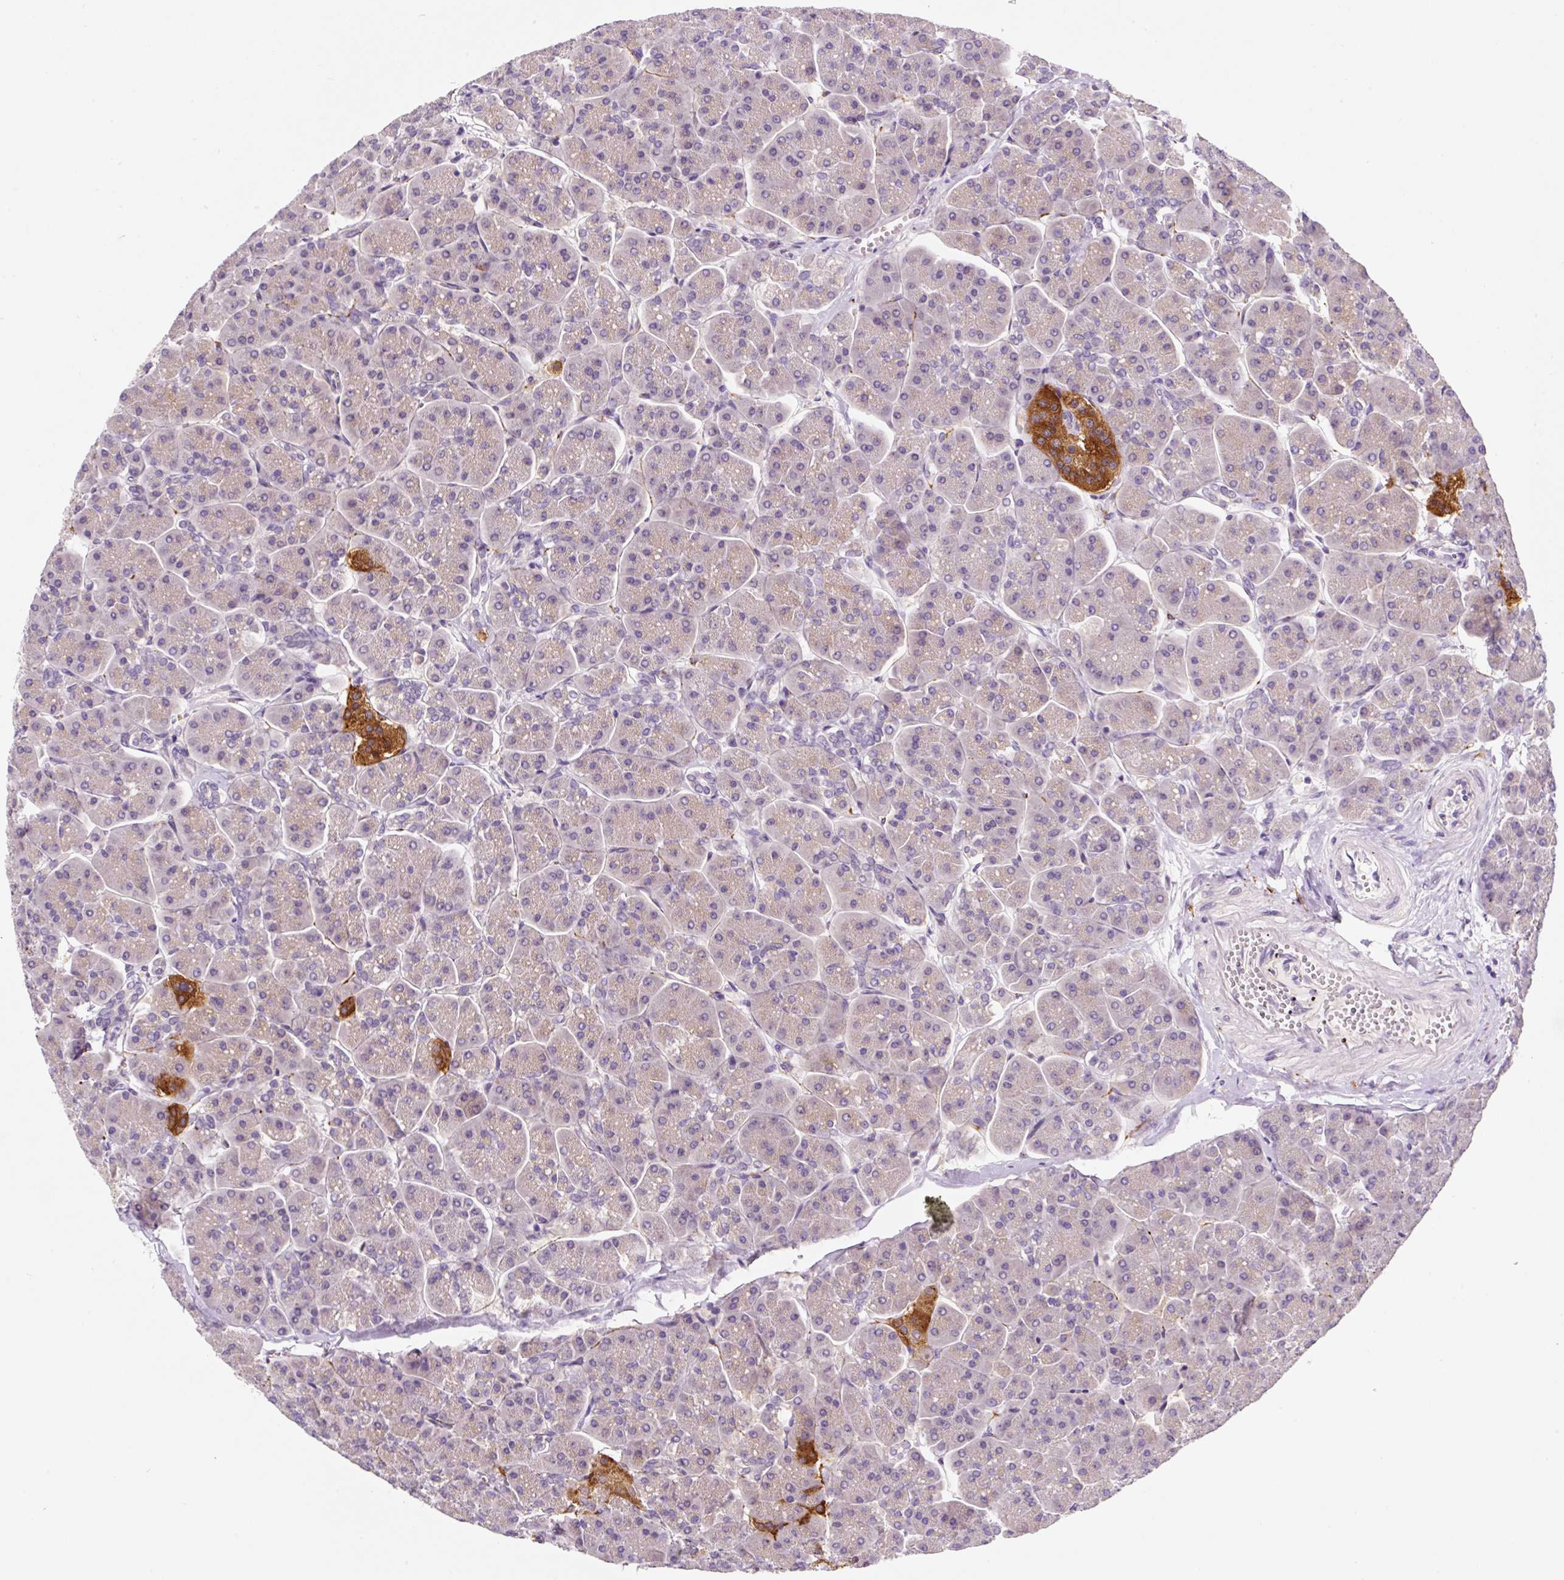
{"staining": {"intensity": "weak", "quantity": "<25%", "location": "cytoplasmic/membranous"}, "tissue": "pancreas", "cell_type": "Exocrine glandular cells", "image_type": "normal", "snomed": [{"axis": "morphology", "description": "Normal tissue, NOS"}, {"axis": "topography", "description": "Pancreas"}, {"axis": "topography", "description": "Peripheral nerve tissue"}], "caption": "Immunohistochemical staining of normal human pancreas reveals no significant expression in exocrine glandular cells.", "gene": "SYP", "patient": {"sex": "male", "age": 54}}